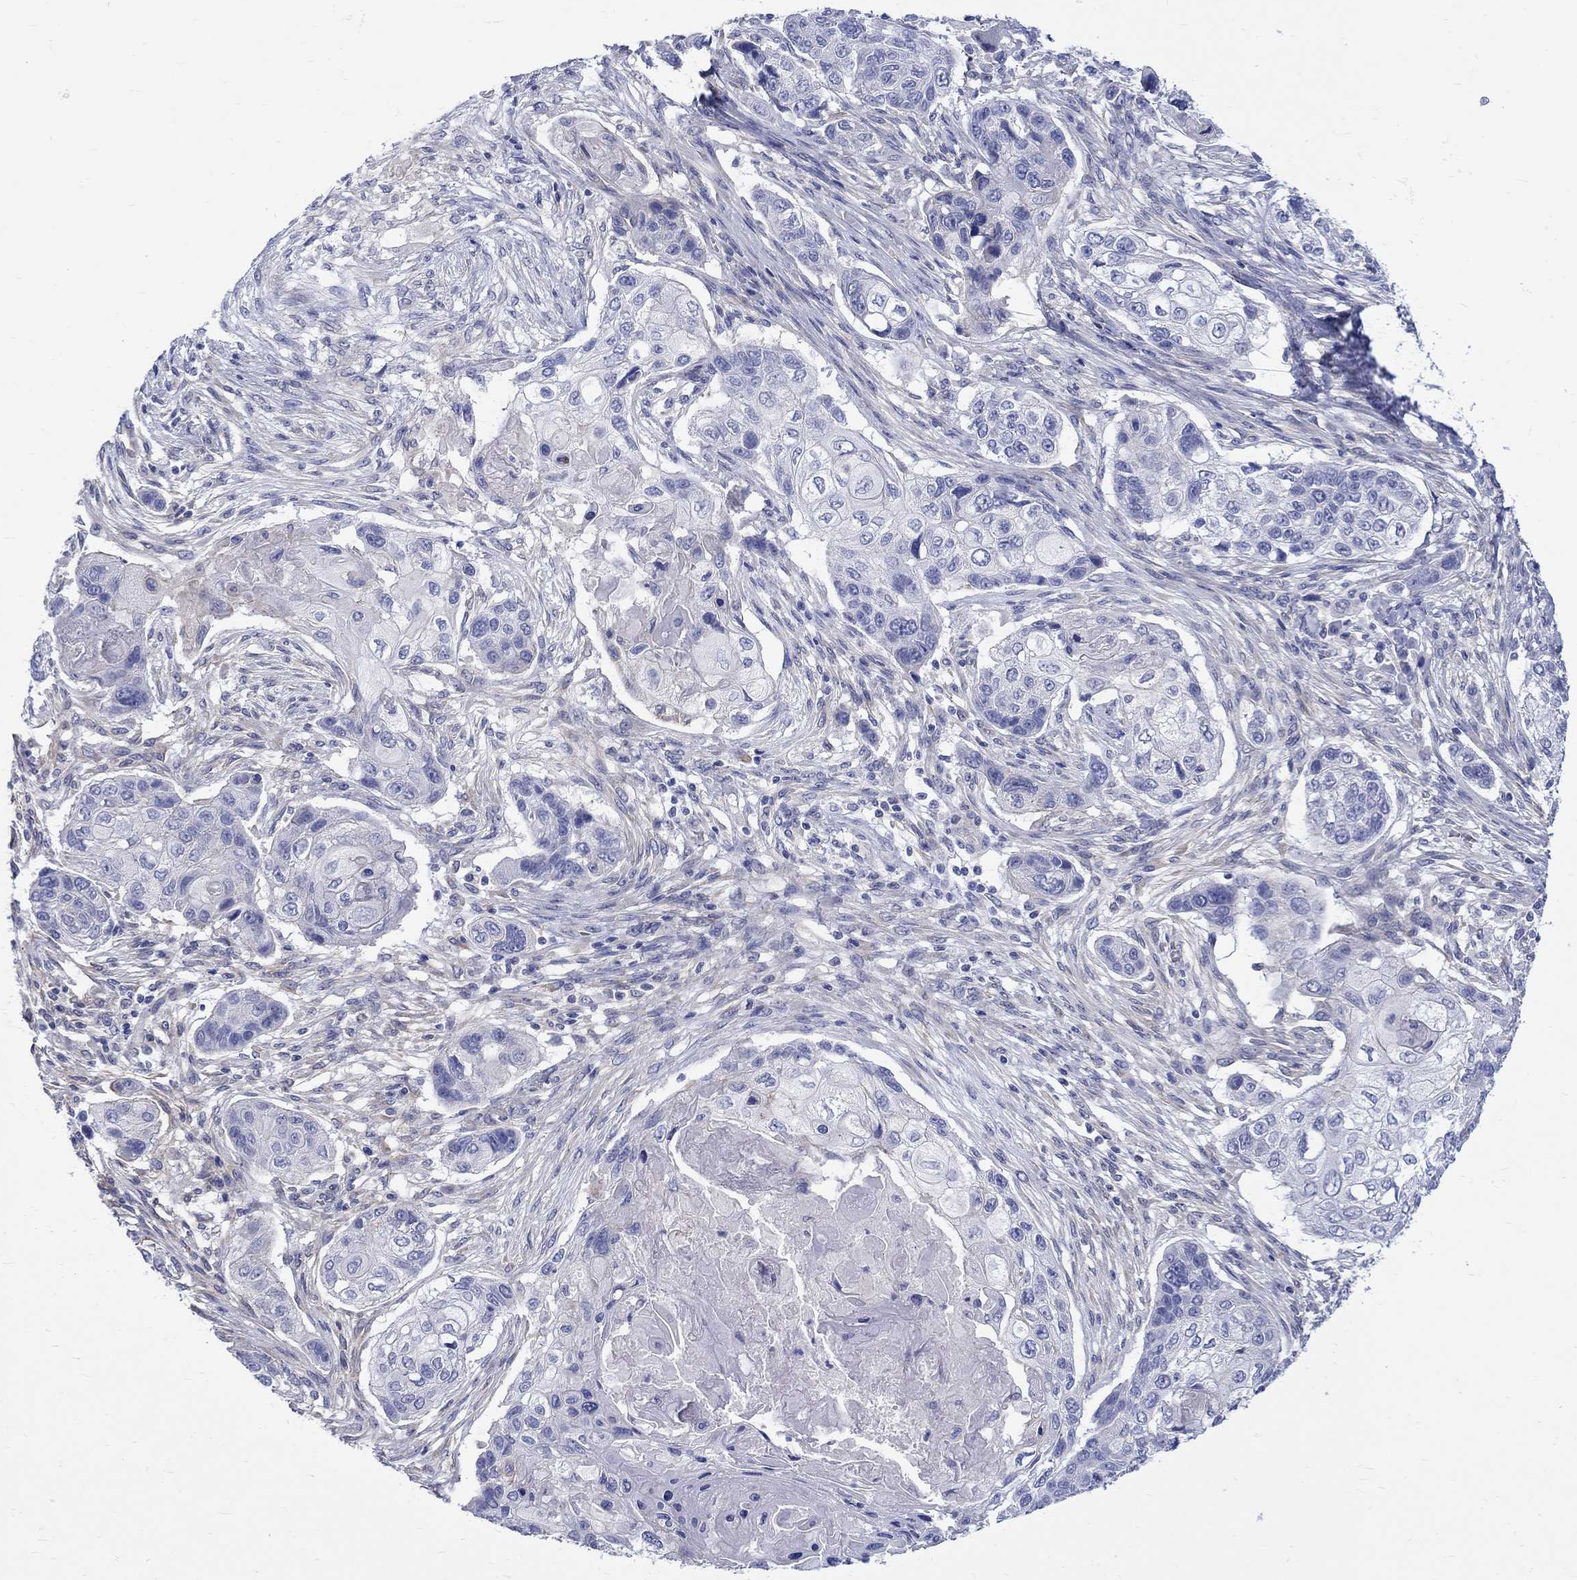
{"staining": {"intensity": "negative", "quantity": "none", "location": "none"}, "tissue": "lung cancer", "cell_type": "Tumor cells", "image_type": "cancer", "snomed": [{"axis": "morphology", "description": "Normal tissue, NOS"}, {"axis": "morphology", "description": "Squamous cell carcinoma, NOS"}, {"axis": "topography", "description": "Bronchus"}, {"axis": "topography", "description": "Lung"}], "caption": "Immunohistochemistry of squamous cell carcinoma (lung) shows no positivity in tumor cells.", "gene": "SH2D7", "patient": {"sex": "male", "age": 69}}